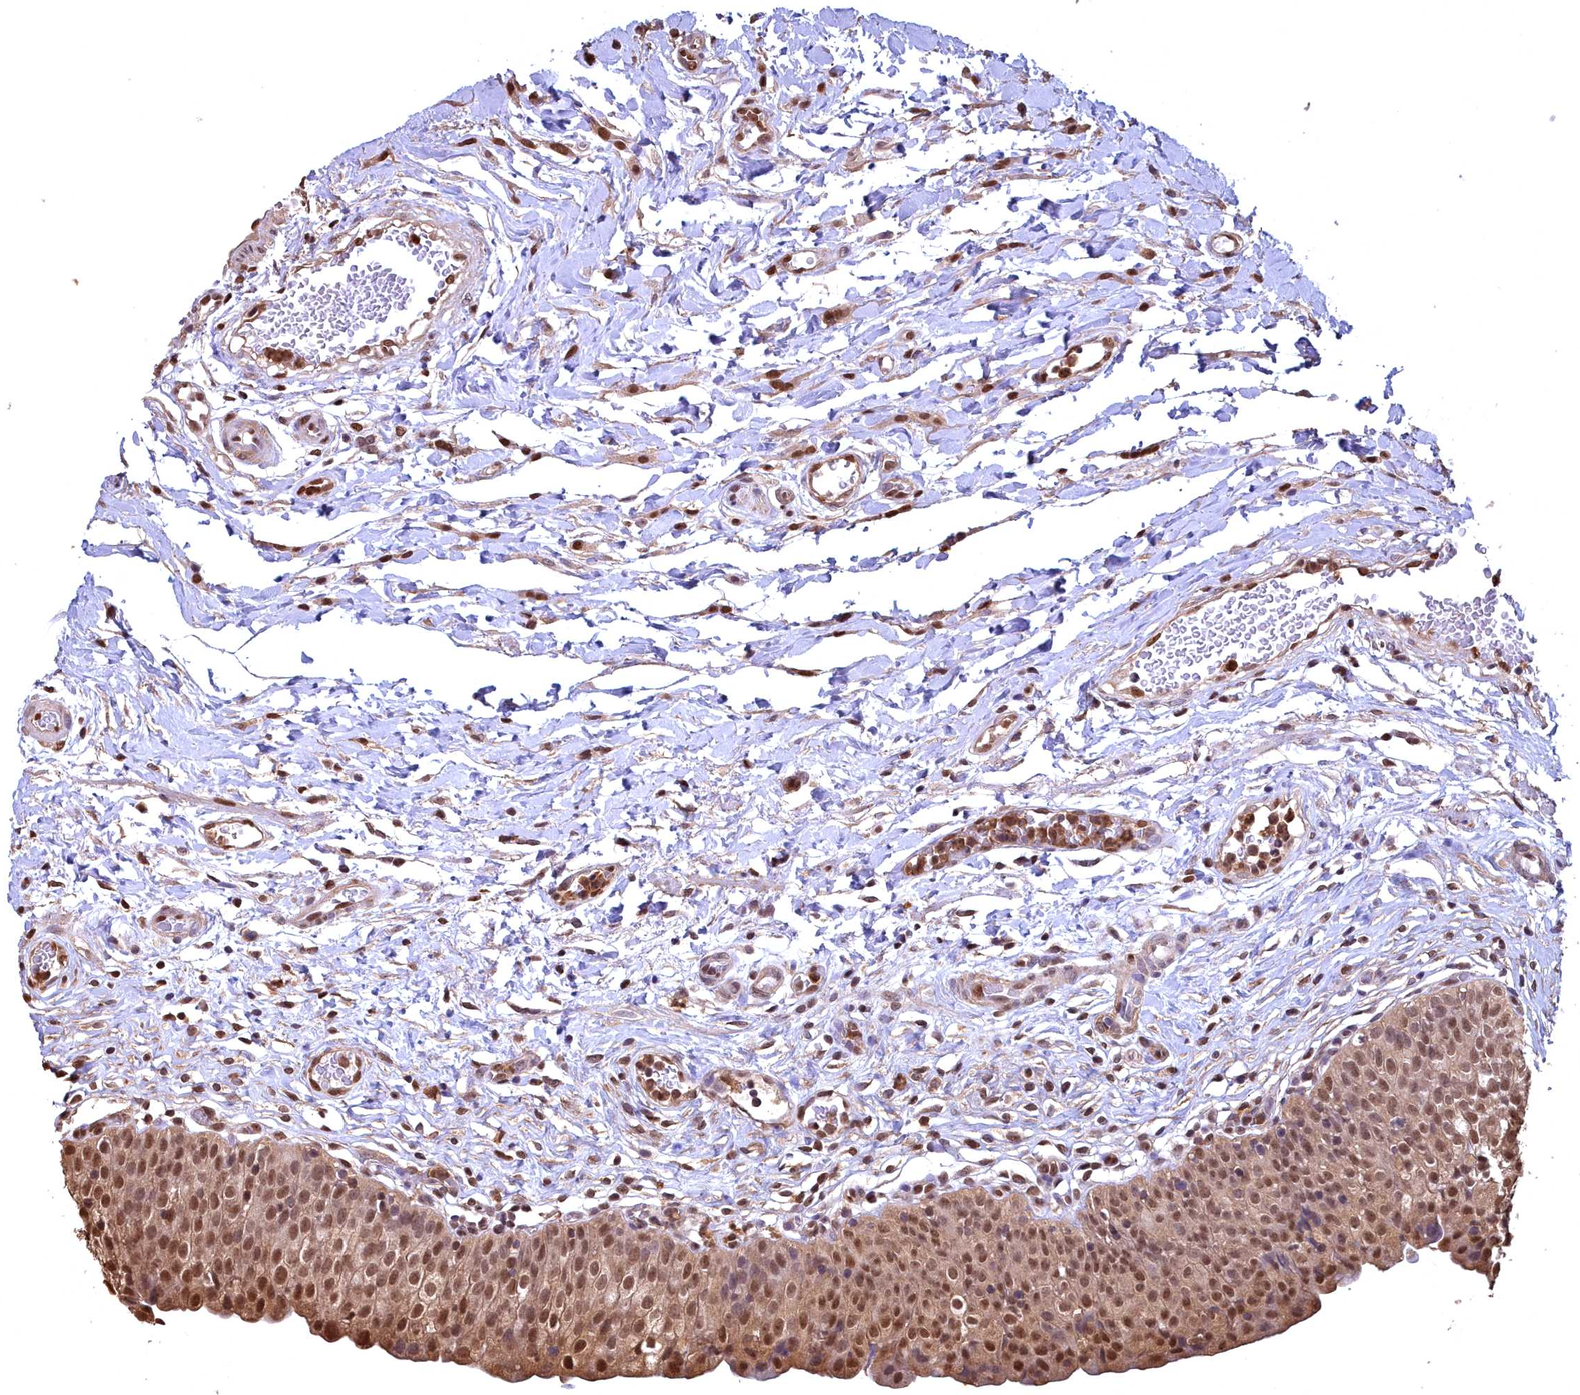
{"staining": {"intensity": "strong", "quantity": ">75%", "location": "cytoplasmic/membranous,nuclear"}, "tissue": "urinary bladder", "cell_type": "Urothelial cells", "image_type": "normal", "snomed": [{"axis": "morphology", "description": "Normal tissue, NOS"}, {"axis": "topography", "description": "Urinary bladder"}], "caption": "This photomicrograph displays immunohistochemistry staining of normal human urinary bladder, with high strong cytoplasmic/membranous,nuclear positivity in approximately >75% of urothelial cells.", "gene": "GAPDH", "patient": {"sex": "male", "age": 55}}